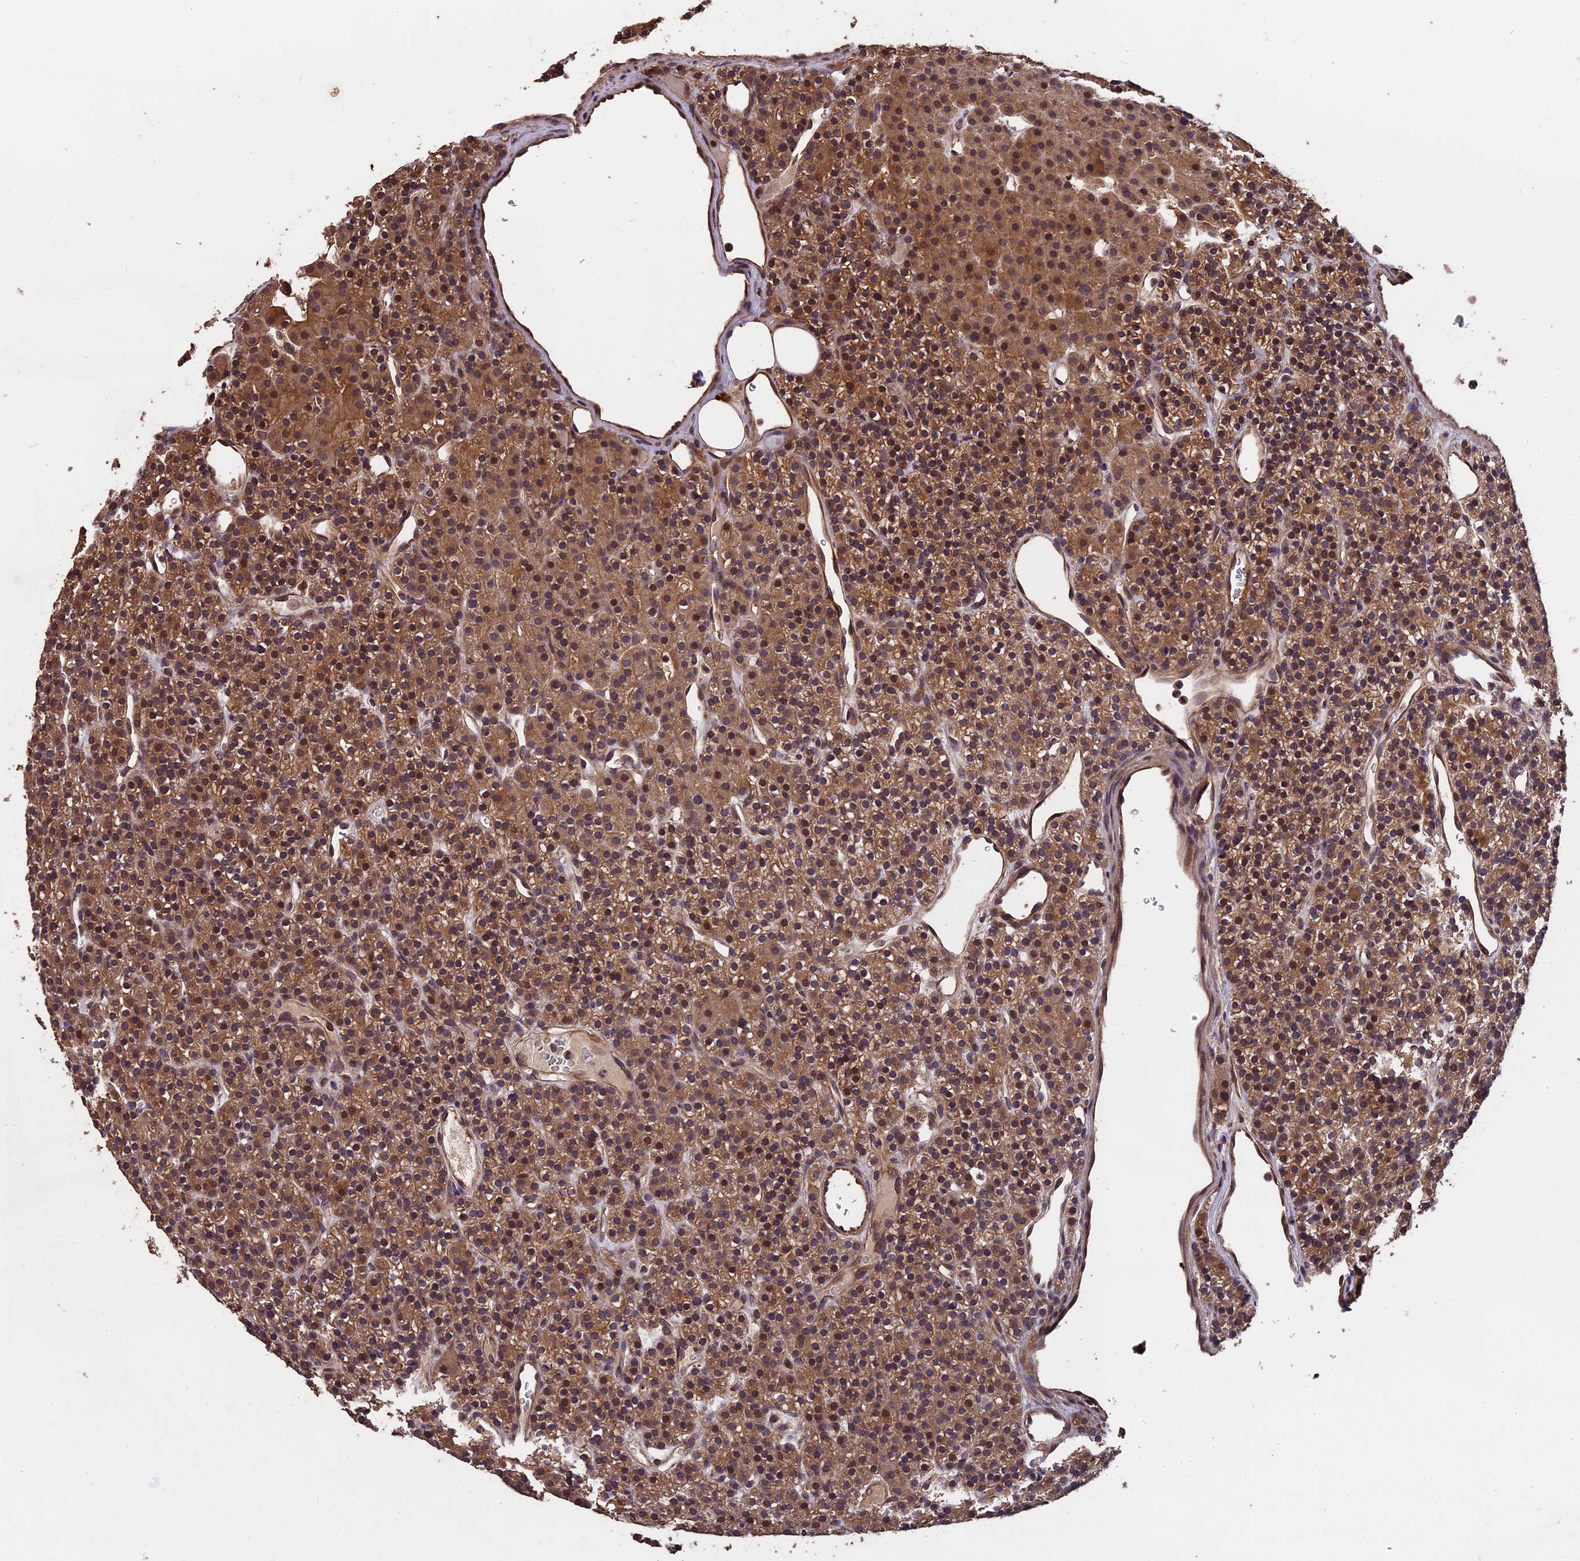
{"staining": {"intensity": "moderate", "quantity": ">75%", "location": "cytoplasmic/membranous,nuclear"}, "tissue": "parathyroid gland", "cell_type": "Glandular cells", "image_type": "normal", "snomed": [{"axis": "morphology", "description": "Normal tissue, NOS"}, {"axis": "morphology", "description": "Hyperplasia, NOS"}, {"axis": "topography", "description": "Parathyroid gland"}], "caption": "Protein staining by immunohistochemistry (IHC) exhibits moderate cytoplasmic/membranous,nuclear expression in approximately >75% of glandular cells in unremarkable parathyroid gland. The protein is shown in brown color, while the nuclei are stained blue.", "gene": "CHD9", "patient": {"sex": "male", "age": 44}}